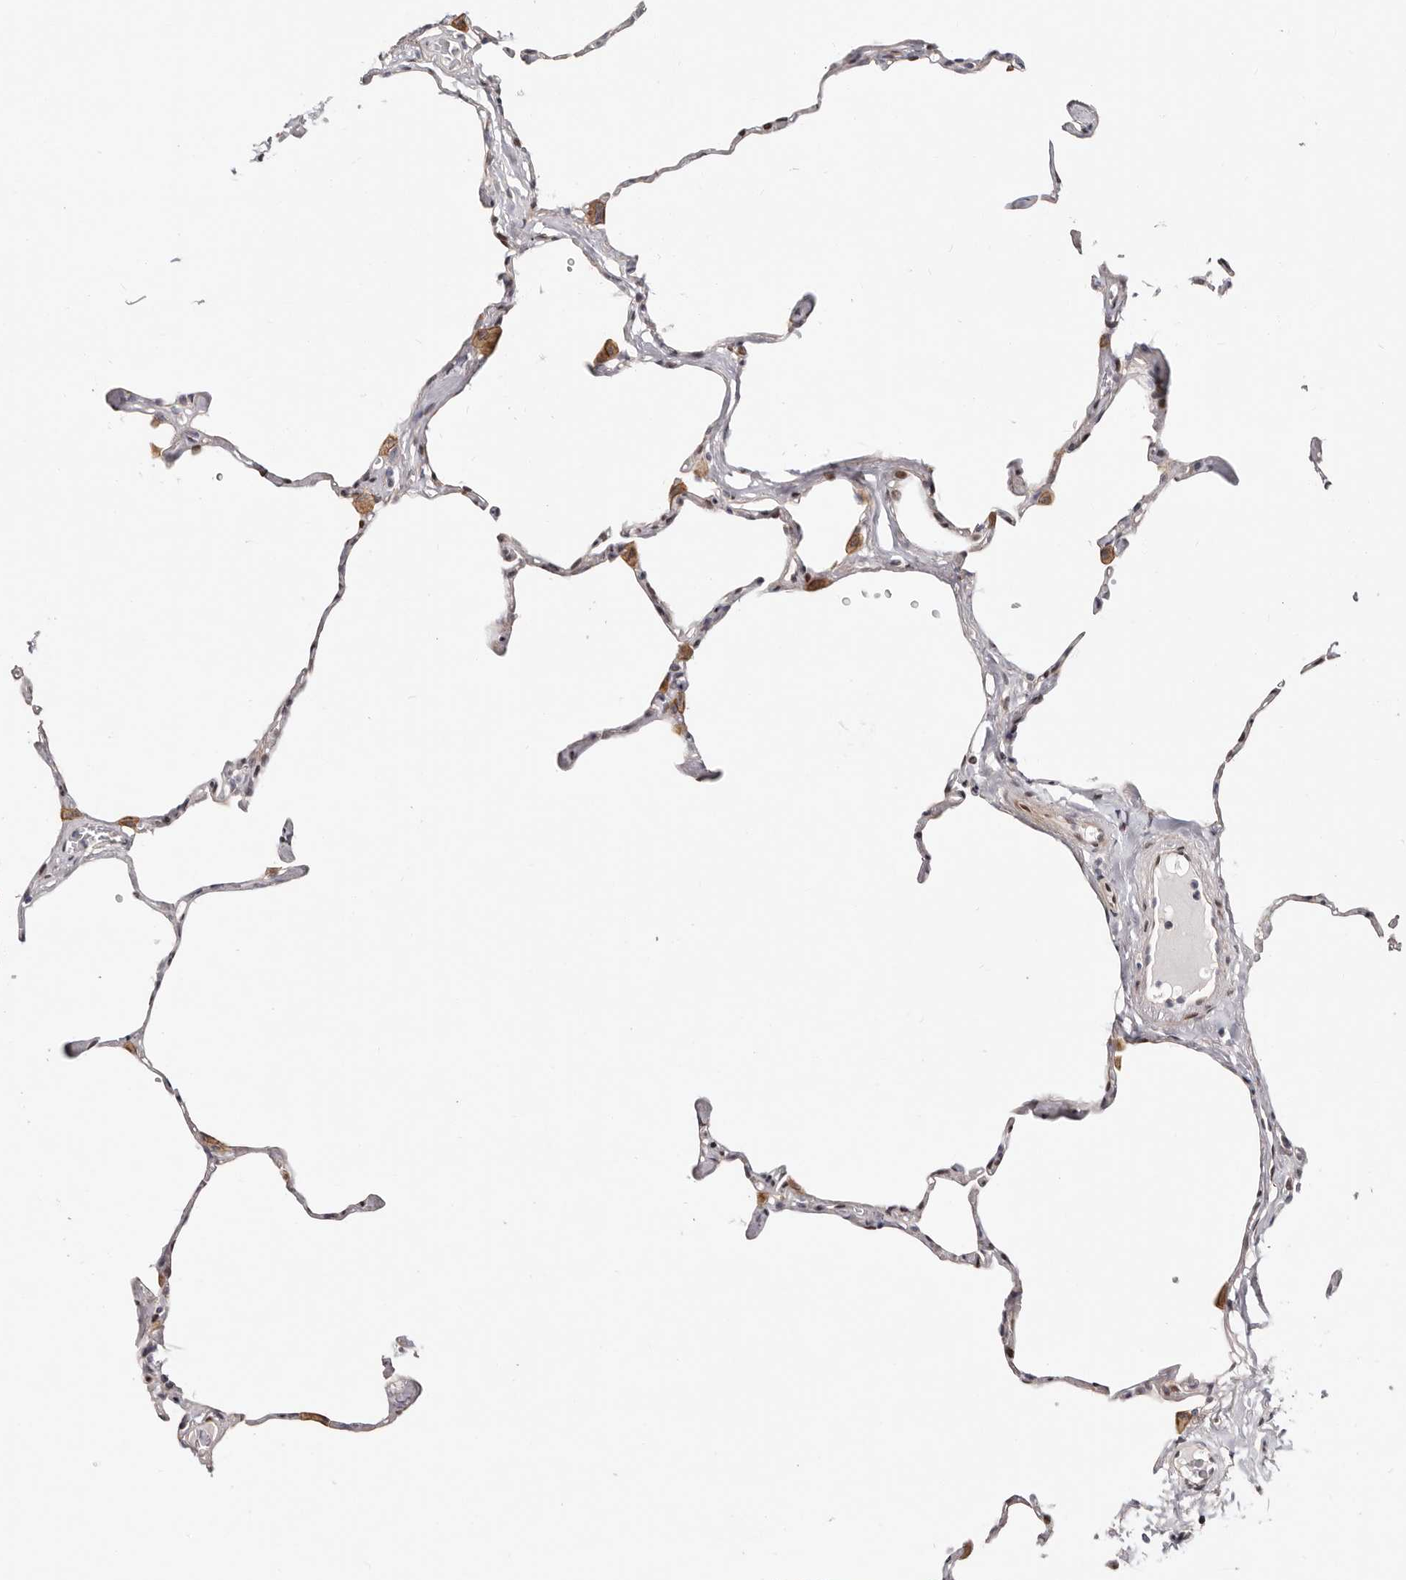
{"staining": {"intensity": "moderate", "quantity": "<25%", "location": "nuclear"}, "tissue": "lung", "cell_type": "Alveolar cells", "image_type": "normal", "snomed": [{"axis": "morphology", "description": "Normal tissue, NOS"}, {"axis": "topography", "description": "Lung"}], "caption": "Immunohistochemical staining of normal lung displays moderate nuclear protein expression in about <25% of alveolar cells. Ihc stains the protein in brown and the nuclei are stained blue.", "gene": "EPHX3", "patient": {"sex": "male", "age": 65}}